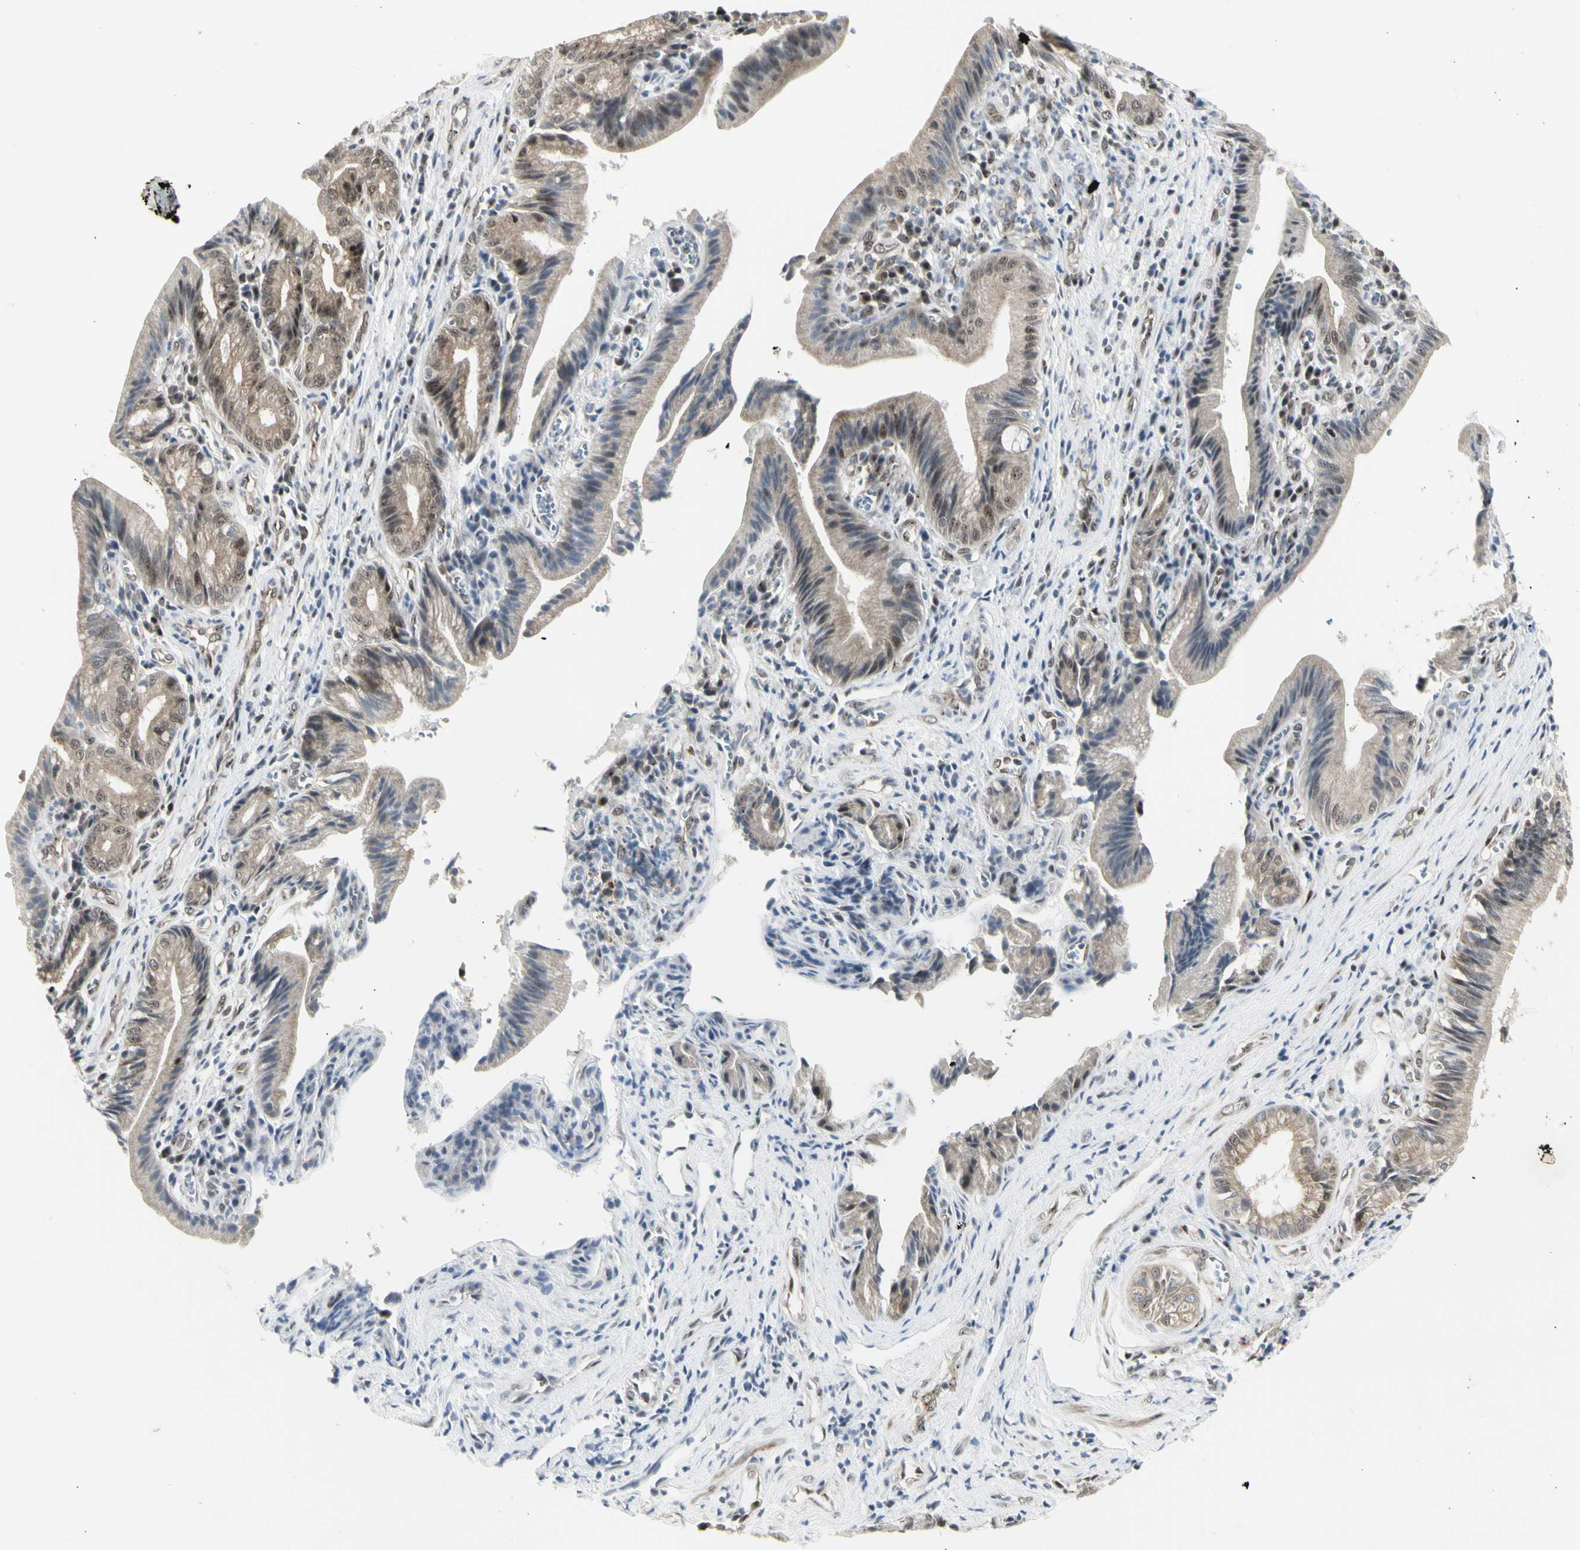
{"staining": {"intensity": "weak", "quantity": ">75%", "location": "cytoplasmic/membranous,nuclear"}, "tissue": "pancreatic cancer", "cell_type": "Tumor cells", "image_type": "cancer", "snomed": [{"axis": "morphology", "description": "Adenocarcinoma, NOS"}, {"axis": "topography", "description": "Pancreas"}], "caption": "Immunohistochemical staining of pancreatic cancer (adenocarcinoma) demonstrates low levels of weak cytoplasmic/membranous and nuclear protein positivity in about >75% of tumor cells. (Stains: DAB (3,3'-diaminobenzidine) in brown, nuclei in blue, Microscopy: brightfield microscopy at high magnification).", "gene": "DHRS7B", "patient": {"sex": "female", "age": 75}}